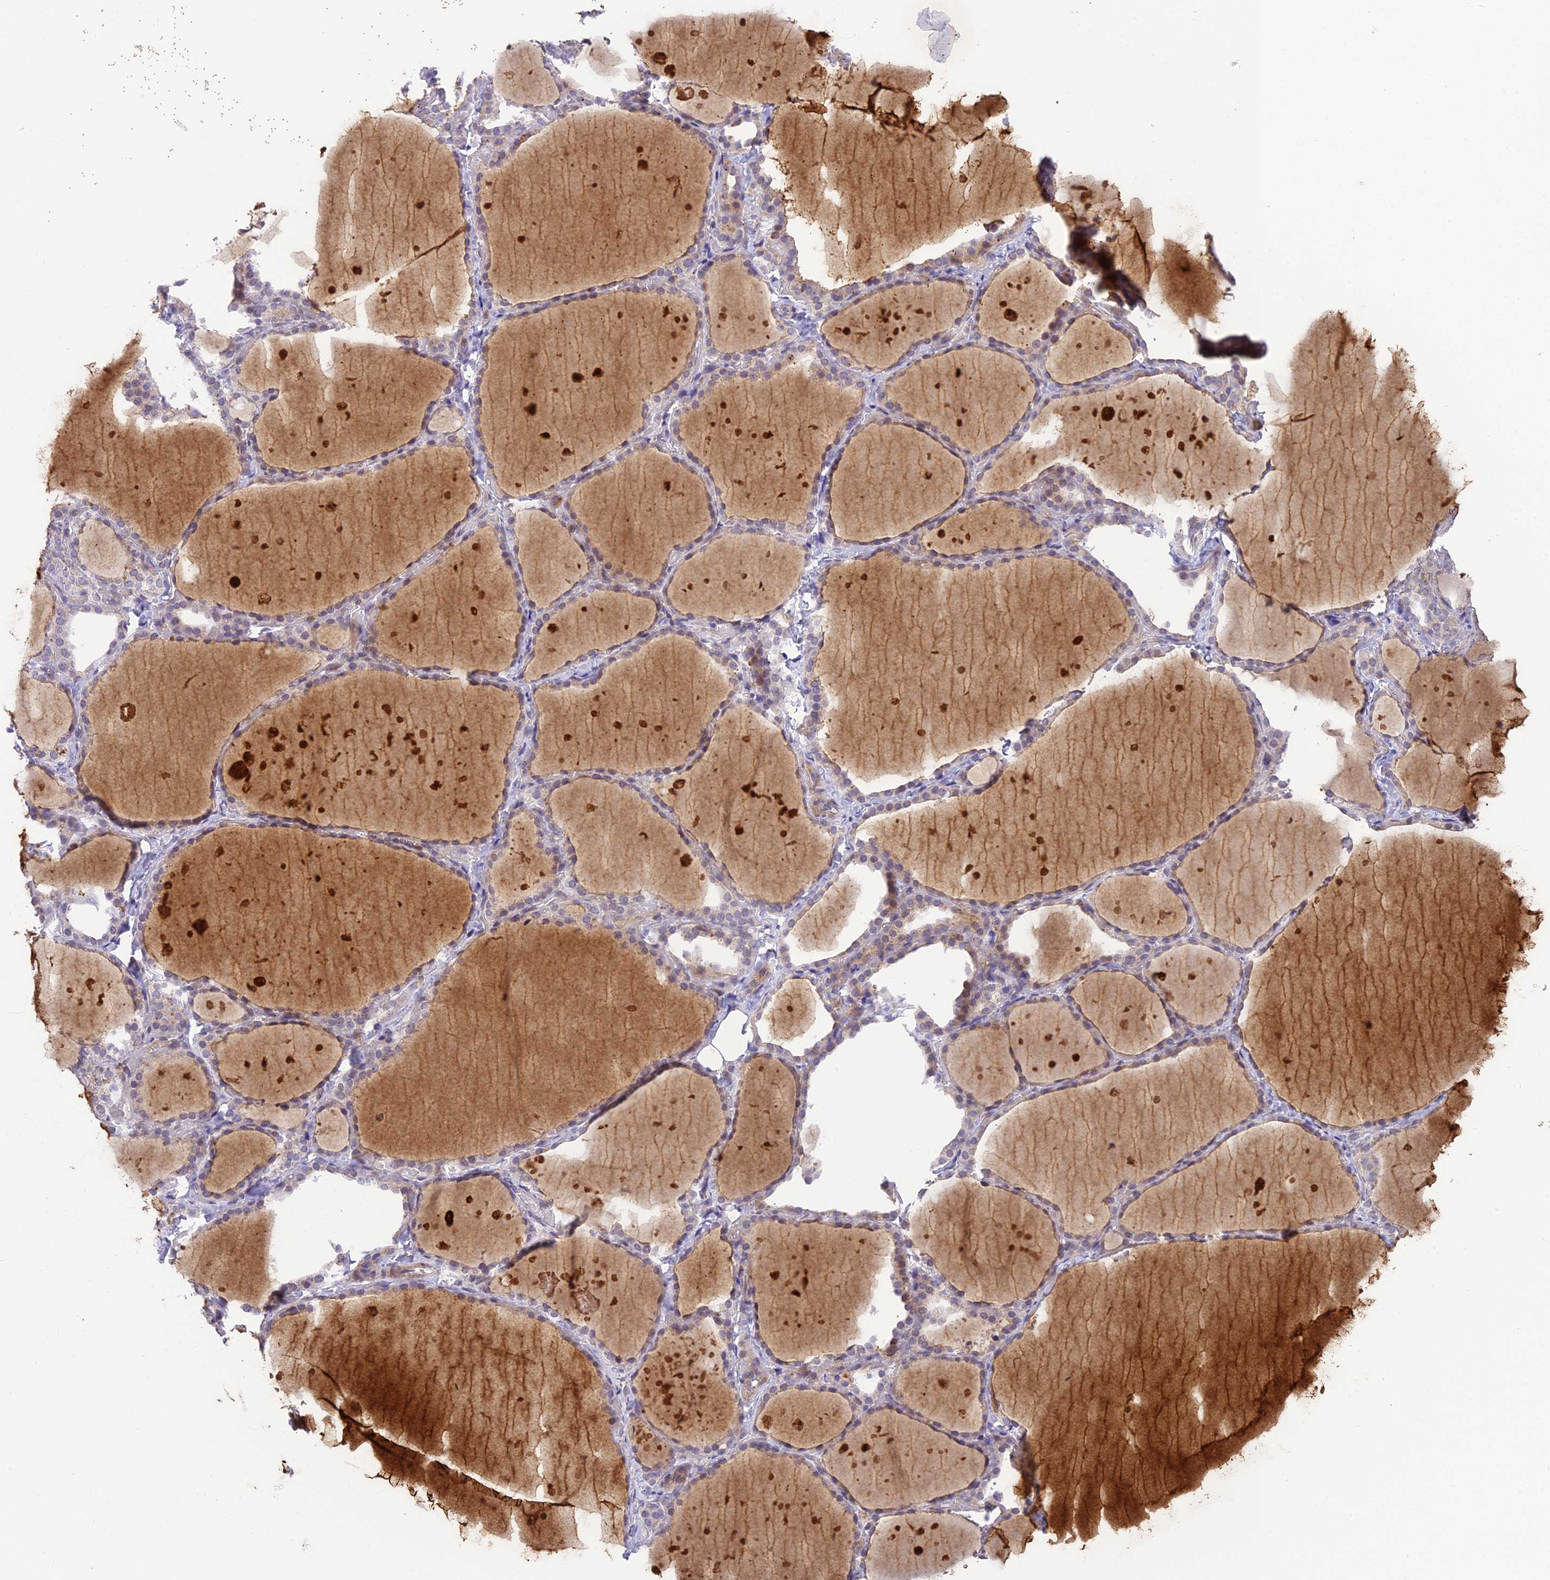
{"staining": {"intensity": "negative", "quantity": "none", "location": "none"}, "tissue": "thyroid gland", "cell_type": "Glandular cells", "image_type": "normal", "snomed": [{"axis": "morphology", "description": "Normal tissue, NOS"}, {"axis": "topography", "description": "Thyroid gland"}], "caption": "Immunohistochemistry (IHC) histopathology image of unremarkable thyroid gland: human thyroid gland stained with DAB displays no significant protein positivity in glandular cells. The staining was performed using DAB to visualize the protein expression in brown, while the nuclei were stained in blue with hematoxylin (Magnification: 20x).", "gene": "BMT2", "patient": {"sex": "female", "age": 44}}